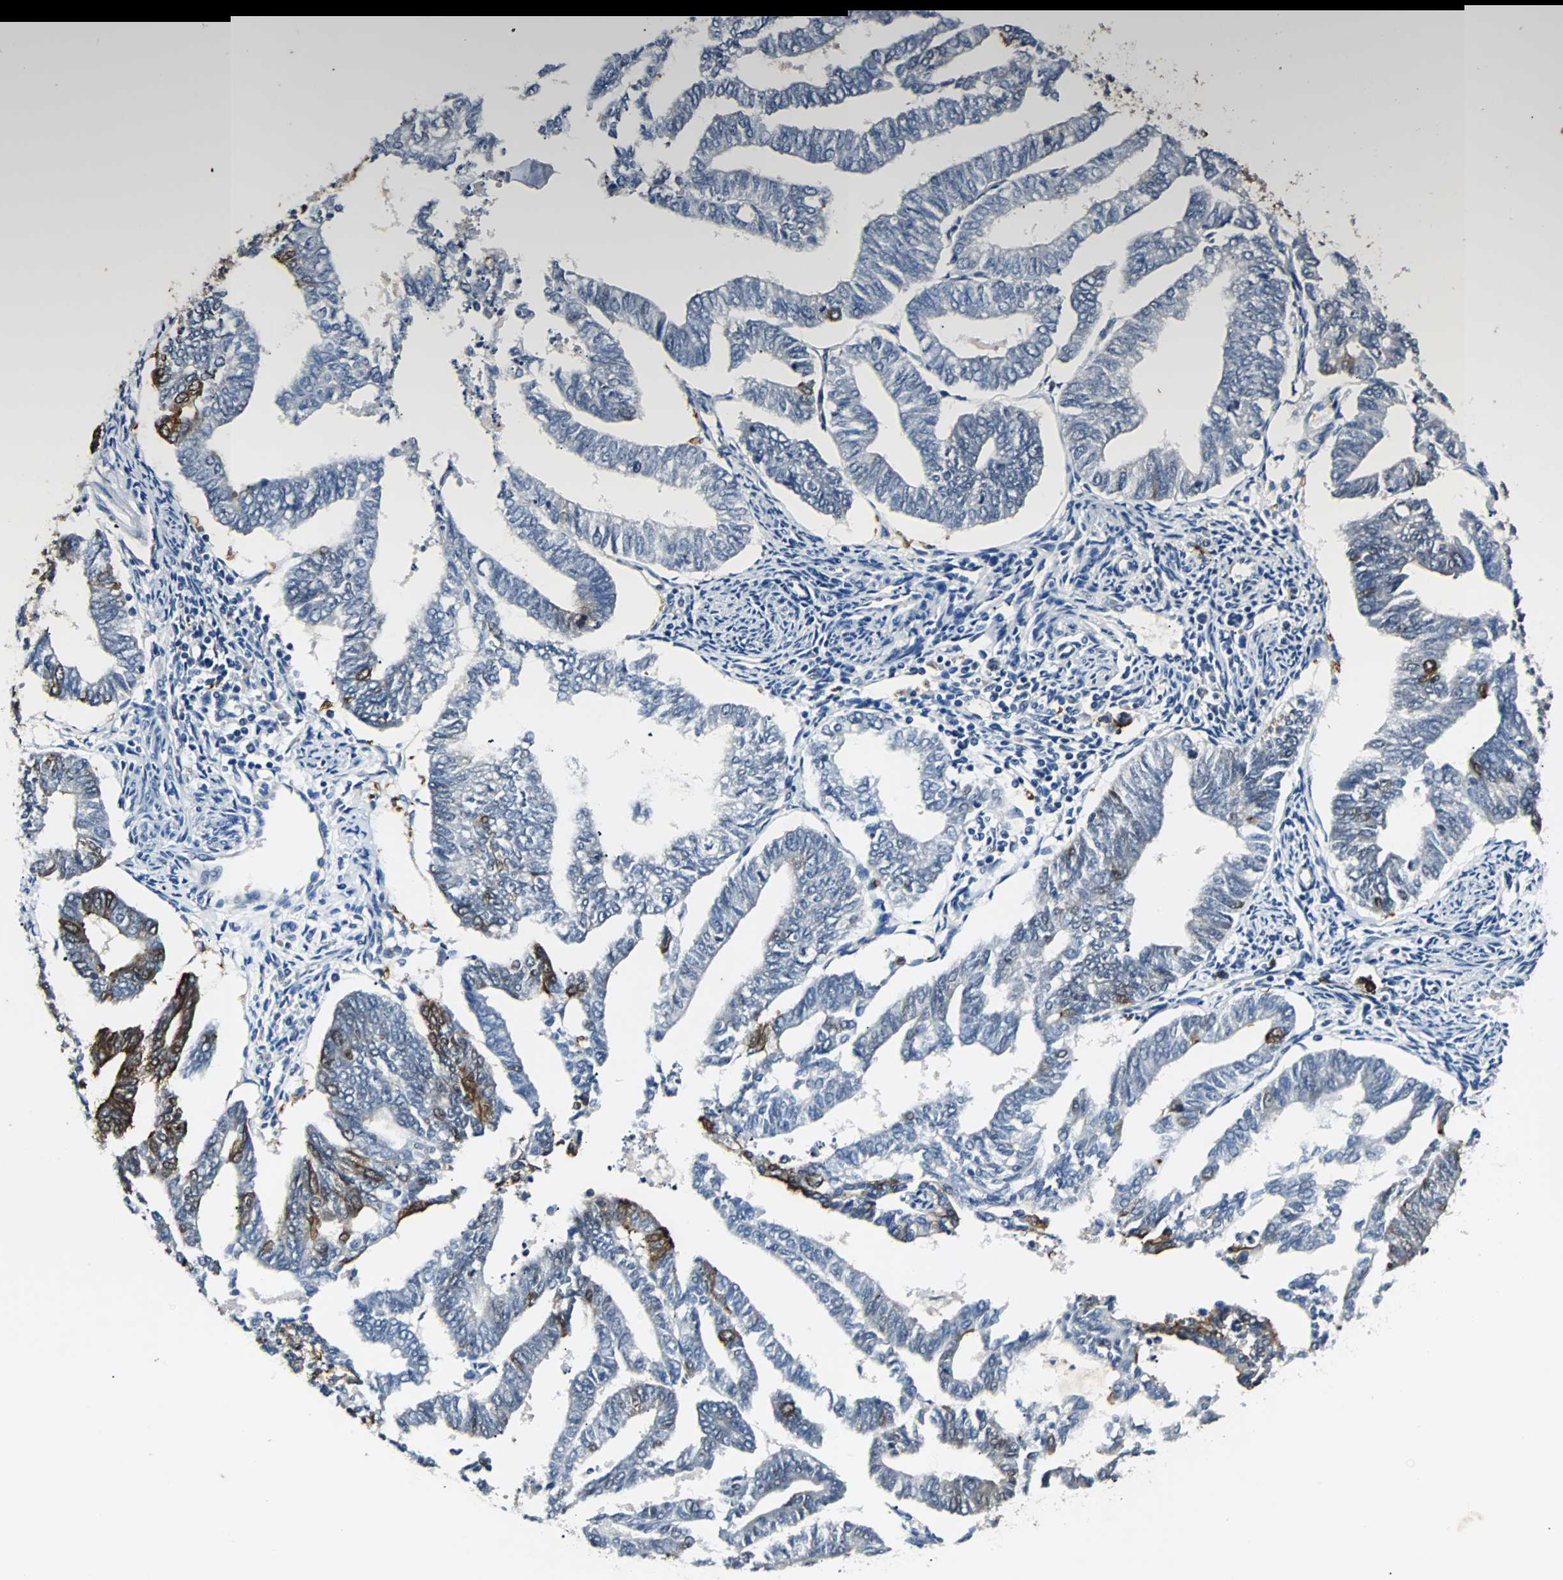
{"staining": {"intensity": "strong", "quantity": "25%-75%", "location": "cytoplasmic/membranous"}, "tissue": "endometrial cancer", "cell_type": "Tumor cells", "image_type": "cancer", "snomed": [{"axis": "morphology", "description": "Adenocarcinoma, NOS"}, {"axis": "topography", "description": "Endometrium"}], "caption": "Strong cytoplasmic/membranous protein staining is identified in about 25%-75% of tumor cells in adenocarcinoma (endometrial).", "gene": "CMC2", "patient": {"sex": "female", "age": 79}}